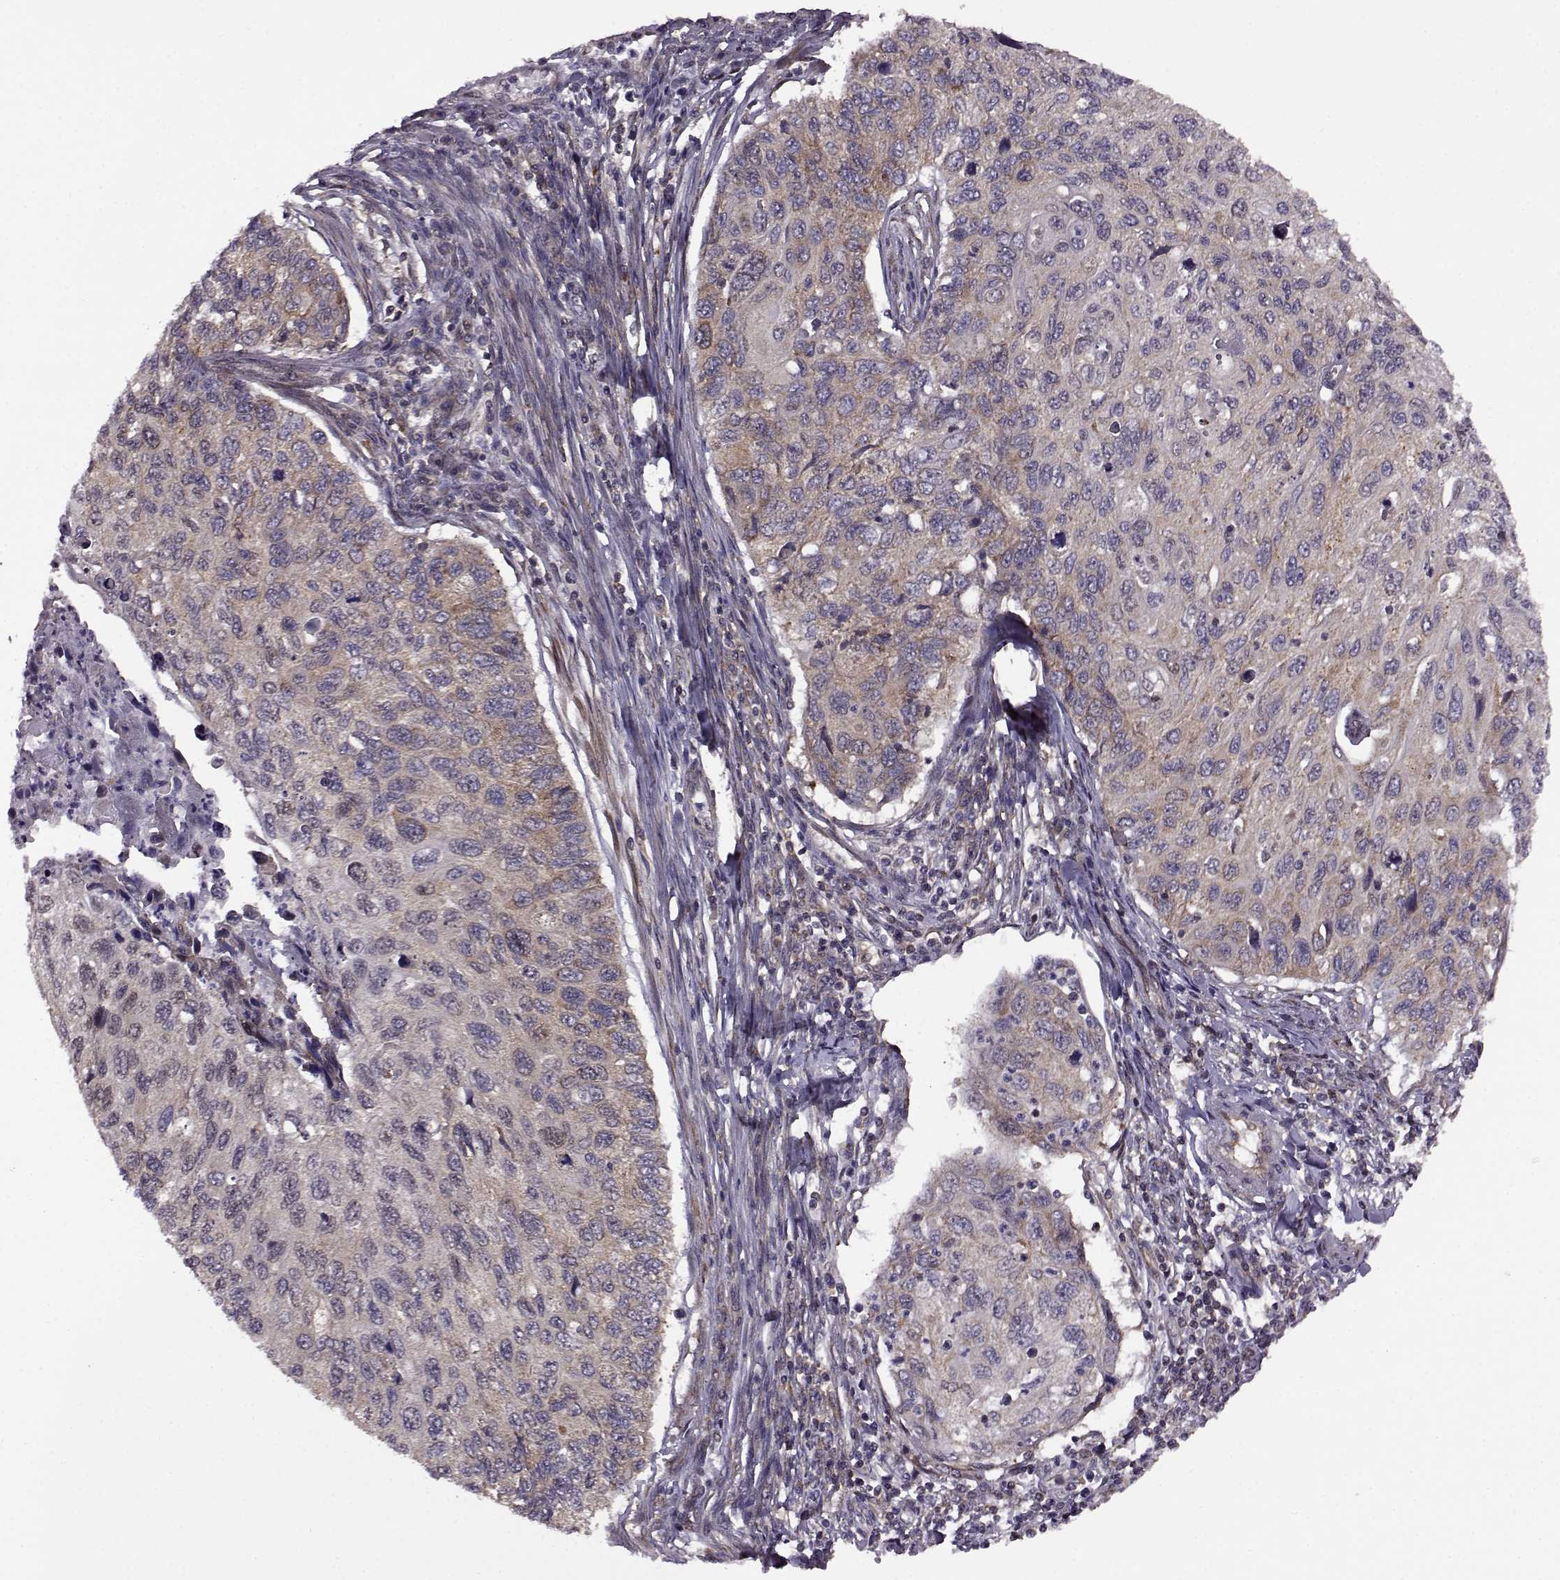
{"staining": {"intensity": "weak", "quantity": ">75%", "location": "cytoplasmic/membranous"}, "tissue": "cervical cancer", "cell_type": "Tumor cells", "image_type": "cancer", "snomed": [{"axis": "morphology", "description": "Squamous cell carcinoma, NOS"}, {"axis": "topography", "description": "Cervix"}], "caption": "Immunohistochemistry (IHC) photomicrograph of neoplastic tissue: human cervical cancer stained using immunohistochemistry shows low levels of weak protein expression localized specifically in the cytoplasmic/membranous of tumor cells, appearing as a cytoplasmic/membranous brown color.", "gene": "URI1", "patient": {"sex": "female", "age": 70}}